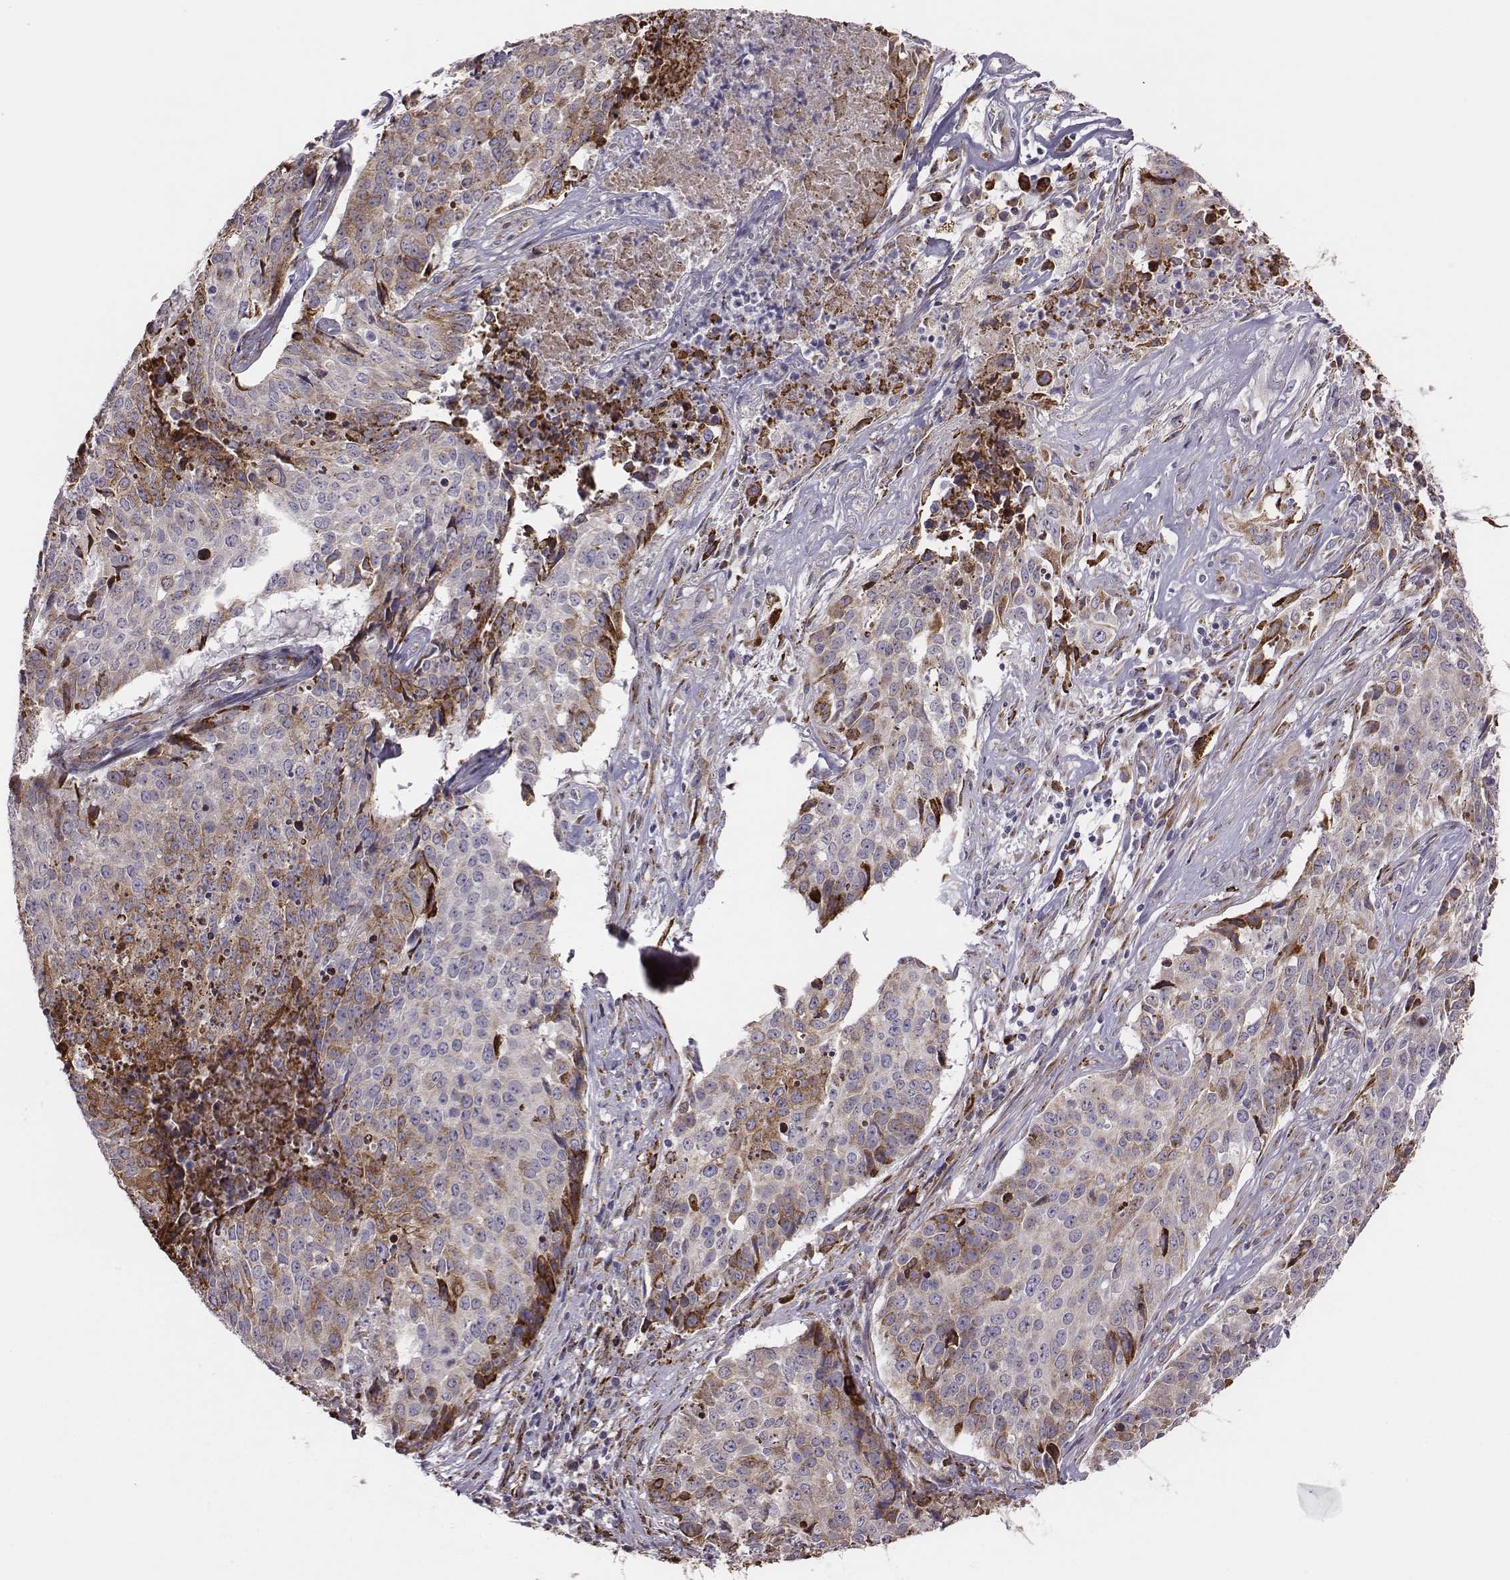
{"staining": {"intensity": "moderate", "quantity": ">75%", "location": "cytoplasmic/membranous"}, "tissue": "lung cancer", "cell_type": "Tumor cells", "image_type": "cancer", "snomed": [{"axis": "morphology", "description": "Normal tissue, NOS"}, {"axis": "morphology", "description": "Squamous cell carcinoma, NOS"}, {"axis": "topography", "description": "Bronchus"}, {"axis": "topography", "description": "Lung"}], "caption": "A high-resolution histopathology image shows immunohistochemistry (IHC) staining of lung cancer (squamous cell carcinoma), which displays moderate cytoplasmic/membranous positivity in approximately >75% of tumor cells.", "gene": "SELENOI", "patient": {"sex": "male", "age": 64}}